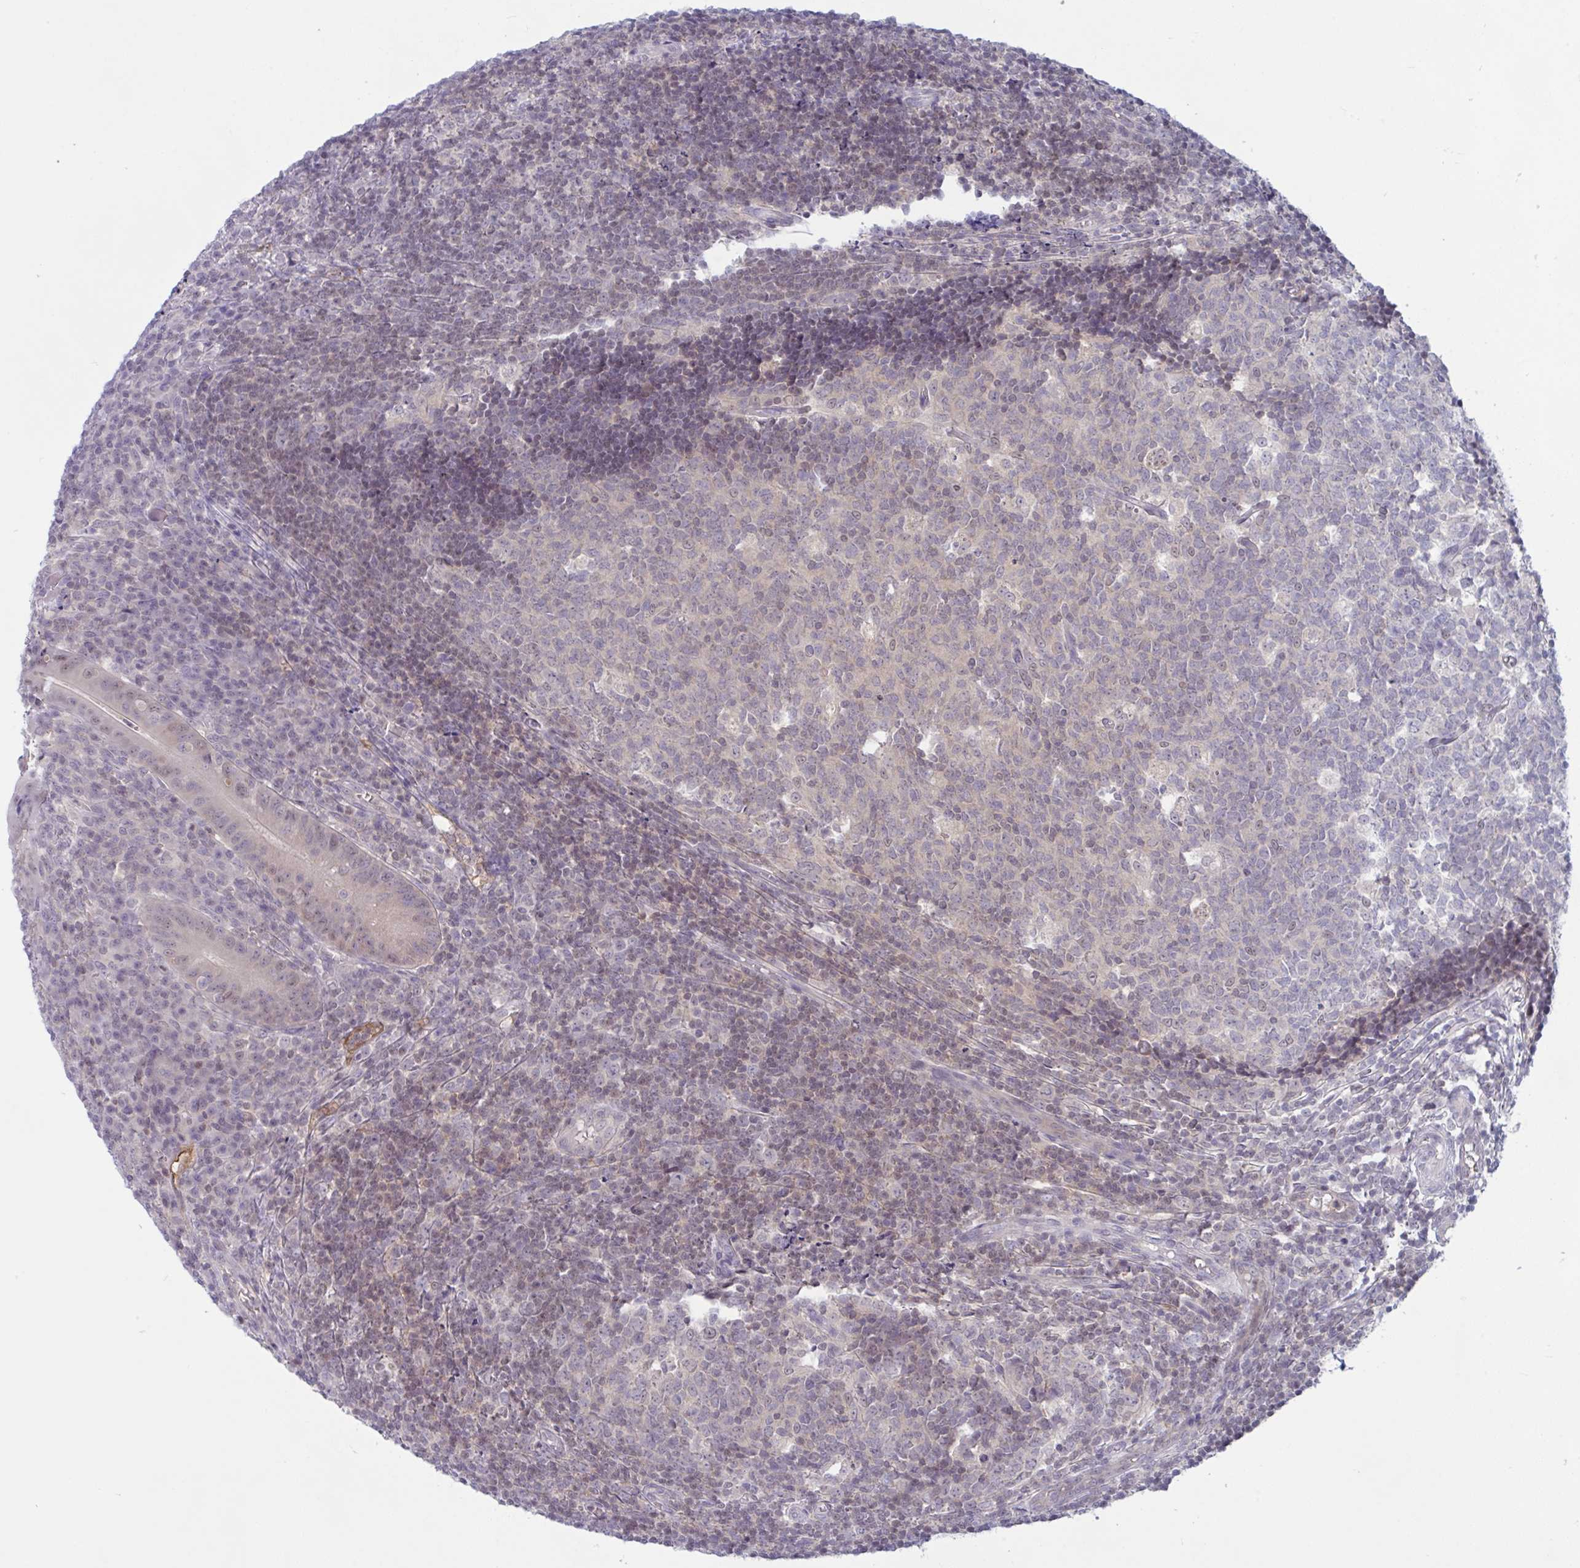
{"staining": {"intensity": "weak", "quantity": ">75%", "location": "cytoplasmic/membranous,nuclear"}, "tissue": "appendix", "cell_type": "Glandular cells", "image_type": "normal", "snomed": [{"axis": "morphology", "description": "Normal tissue, NOS"}, {"axis": "topography", "description": "Appendix"}], "caption": "Protein staining of normal appendix reveals weak cytoplasmic/membranous,nuclear expression in approximately >75% of glandular cells. (DAB (3,3'-diaminobenzidine) = brown stain, brightfield microscopy at high magnification).", "gene": "TSN", "patient": {"sex": "male", "age": 18}}